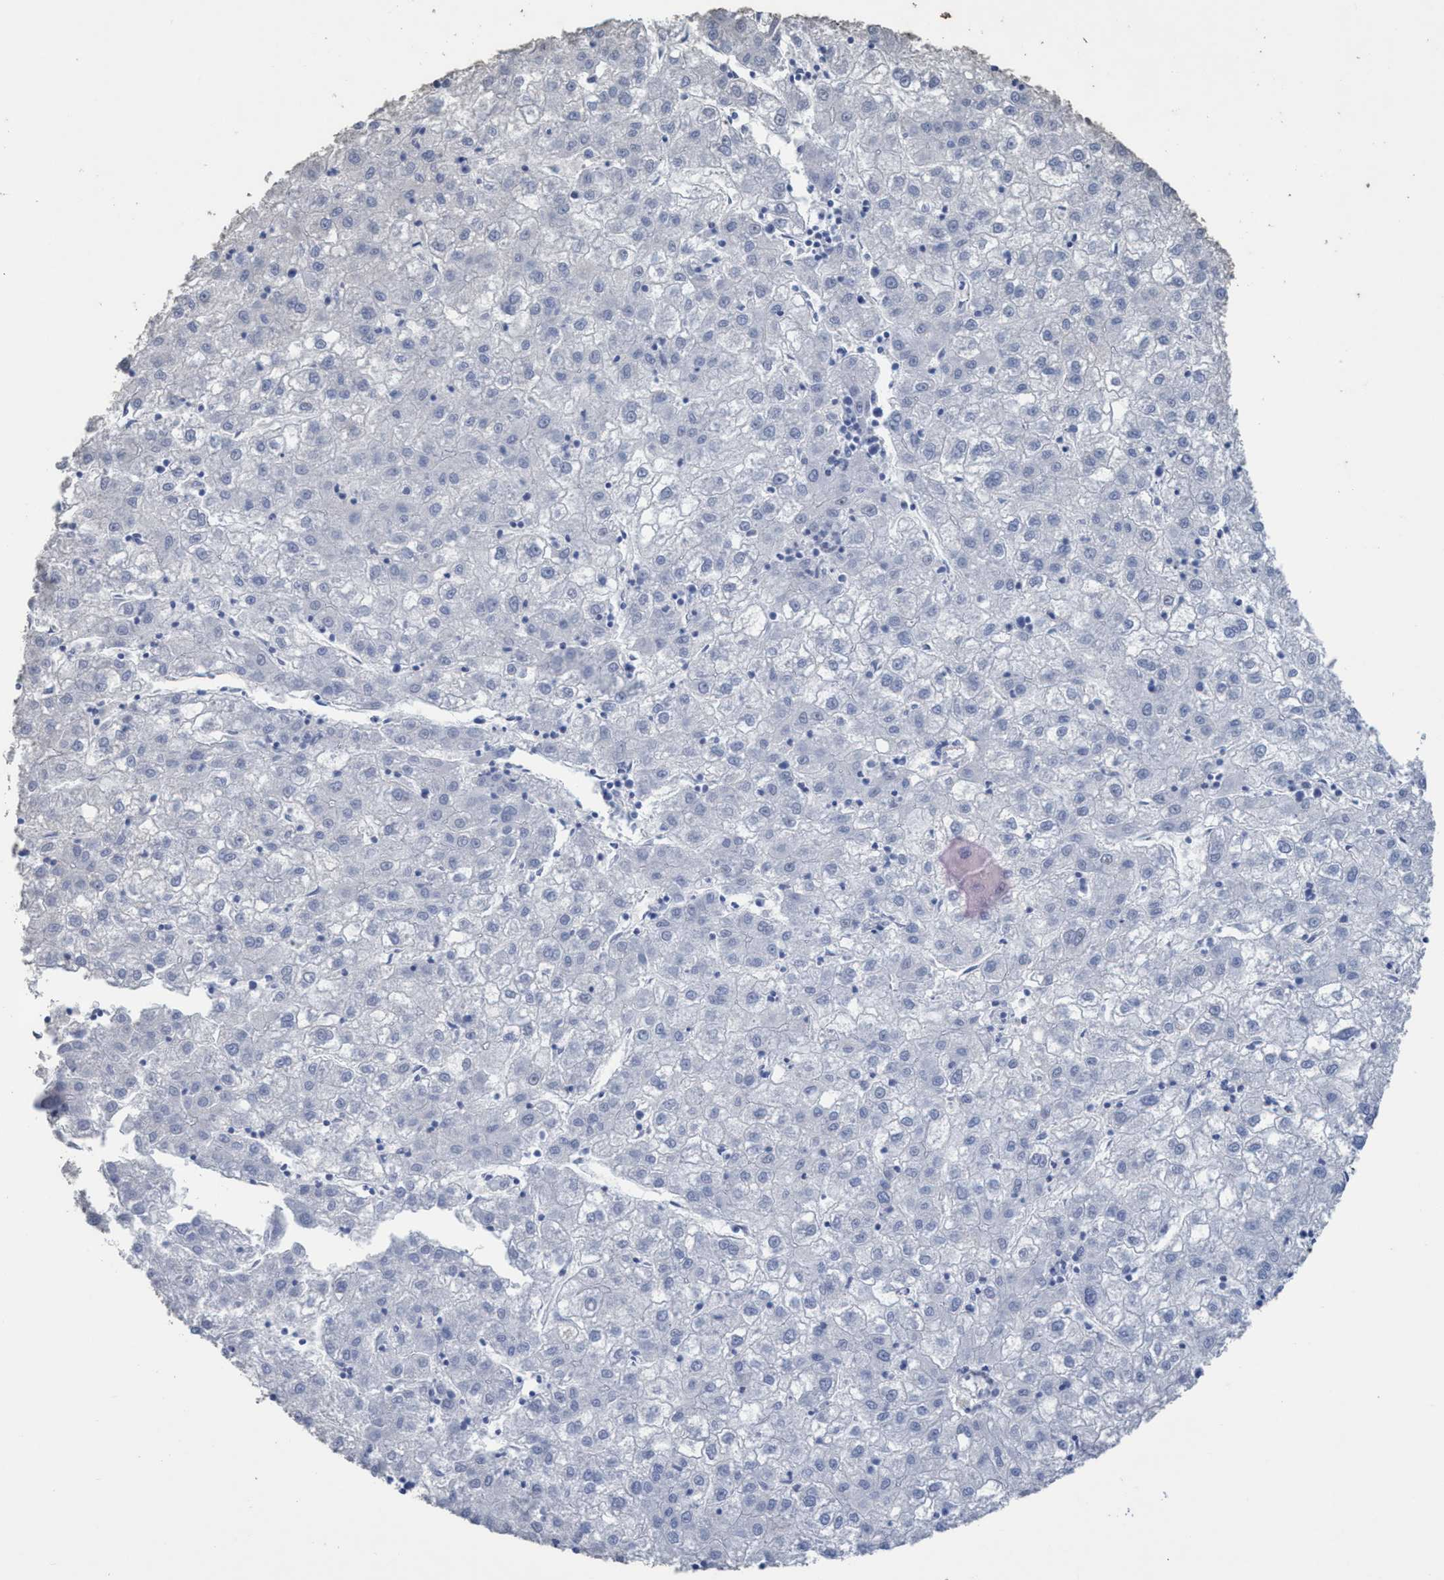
{"staining": {"intensity": "negative", "quantity": "none", "location": "none"}, "tissue": "liver cancer", "cell_type": "Tumor cells", "image_type": "cancer", "snomed": [{"axis": "morphology", "description": "Carcinoma, Hepatocellular, NOS"}, {"axis": "topography", "description": "Liver"}], "caption": "This is an immunohistochemistry (IHC) photomicrograph of liver hepatocellular carcinoma. There is no expression in tumor cells.", "gene": "RSAD1", "patient": {"sex": "male", "age": 72}}